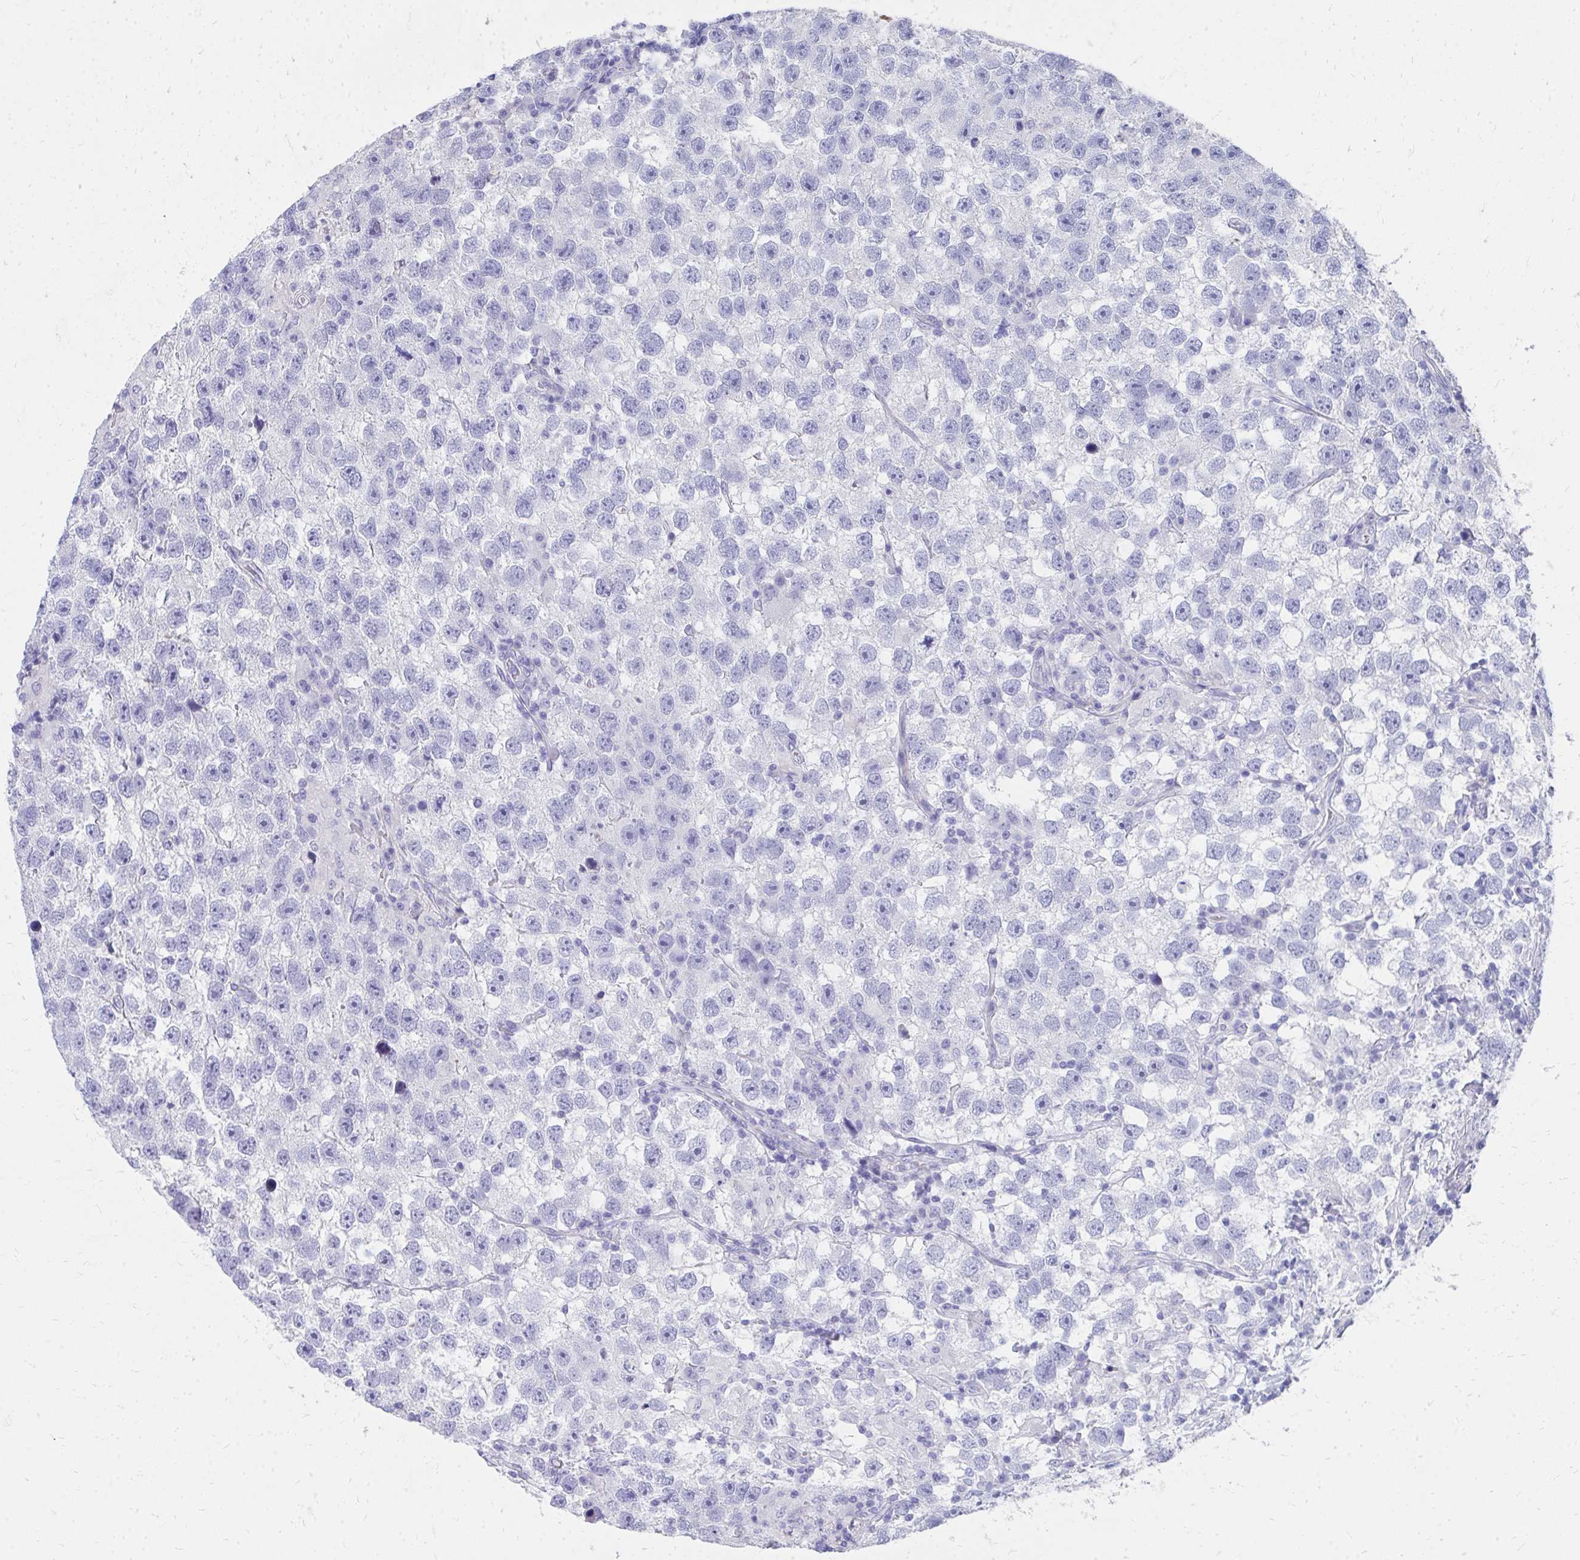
{"staining": {"intensity": "negative", "quantity": "none", "location": "none"}, "tissue": "testis cancer", "cell_type": "Tumor cells", "image_type": "cancer", "snomed": [{"axis": "morphology", "description": "Seminoma, NOS"}, {"axis": "topography", "description": "Testis"}], "caption": "This is an IHC micrograph of testis seminoma. There is no expression in tumor cells.", "gene": "HGD", "patient": {"sex": "male", "age": 26}}